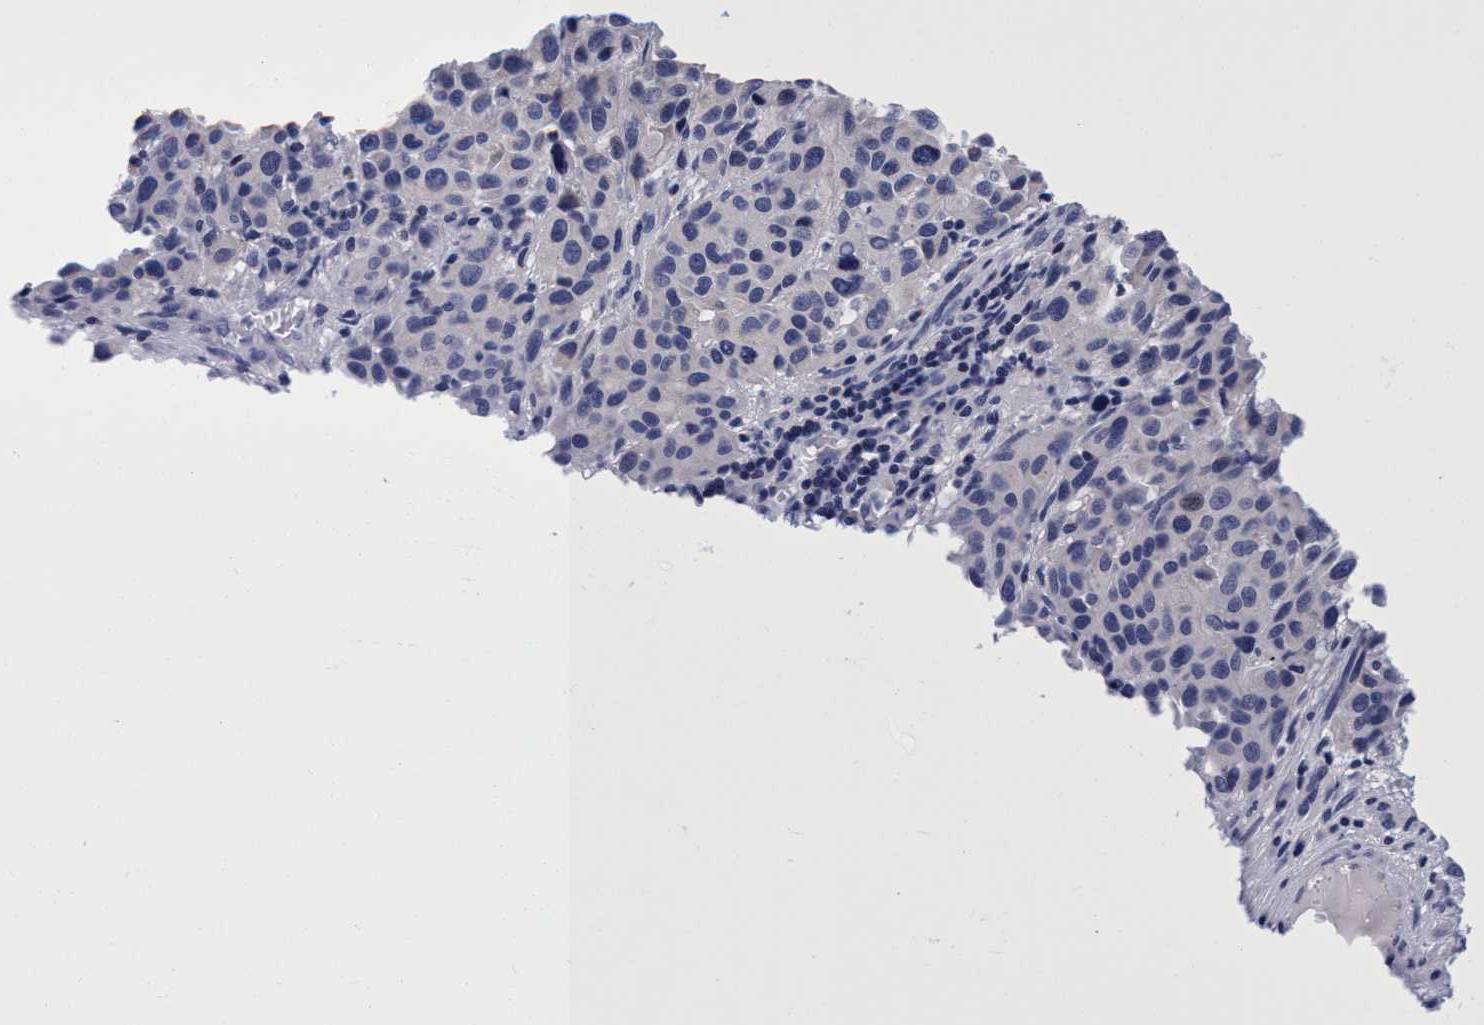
{"staining": {"intensity": "negative", "quantity": "none", "location": "none"}, "tissue": "melanoma", "cell_type": "Tumor cells", "image_type": "cancer", "snomed": [{"axis": "morphology", "description": "Malignant melanoma, Metastatic site"}, {"axis": "topography", "description": "Lymph node"}], "caption": "Immunohistochemistry of human malignant melanoma (metastatic site) demonstrates no expression in tumor cells.", "gene": "PLPPR1", "patient": {"sex": "male", "age": 61}}